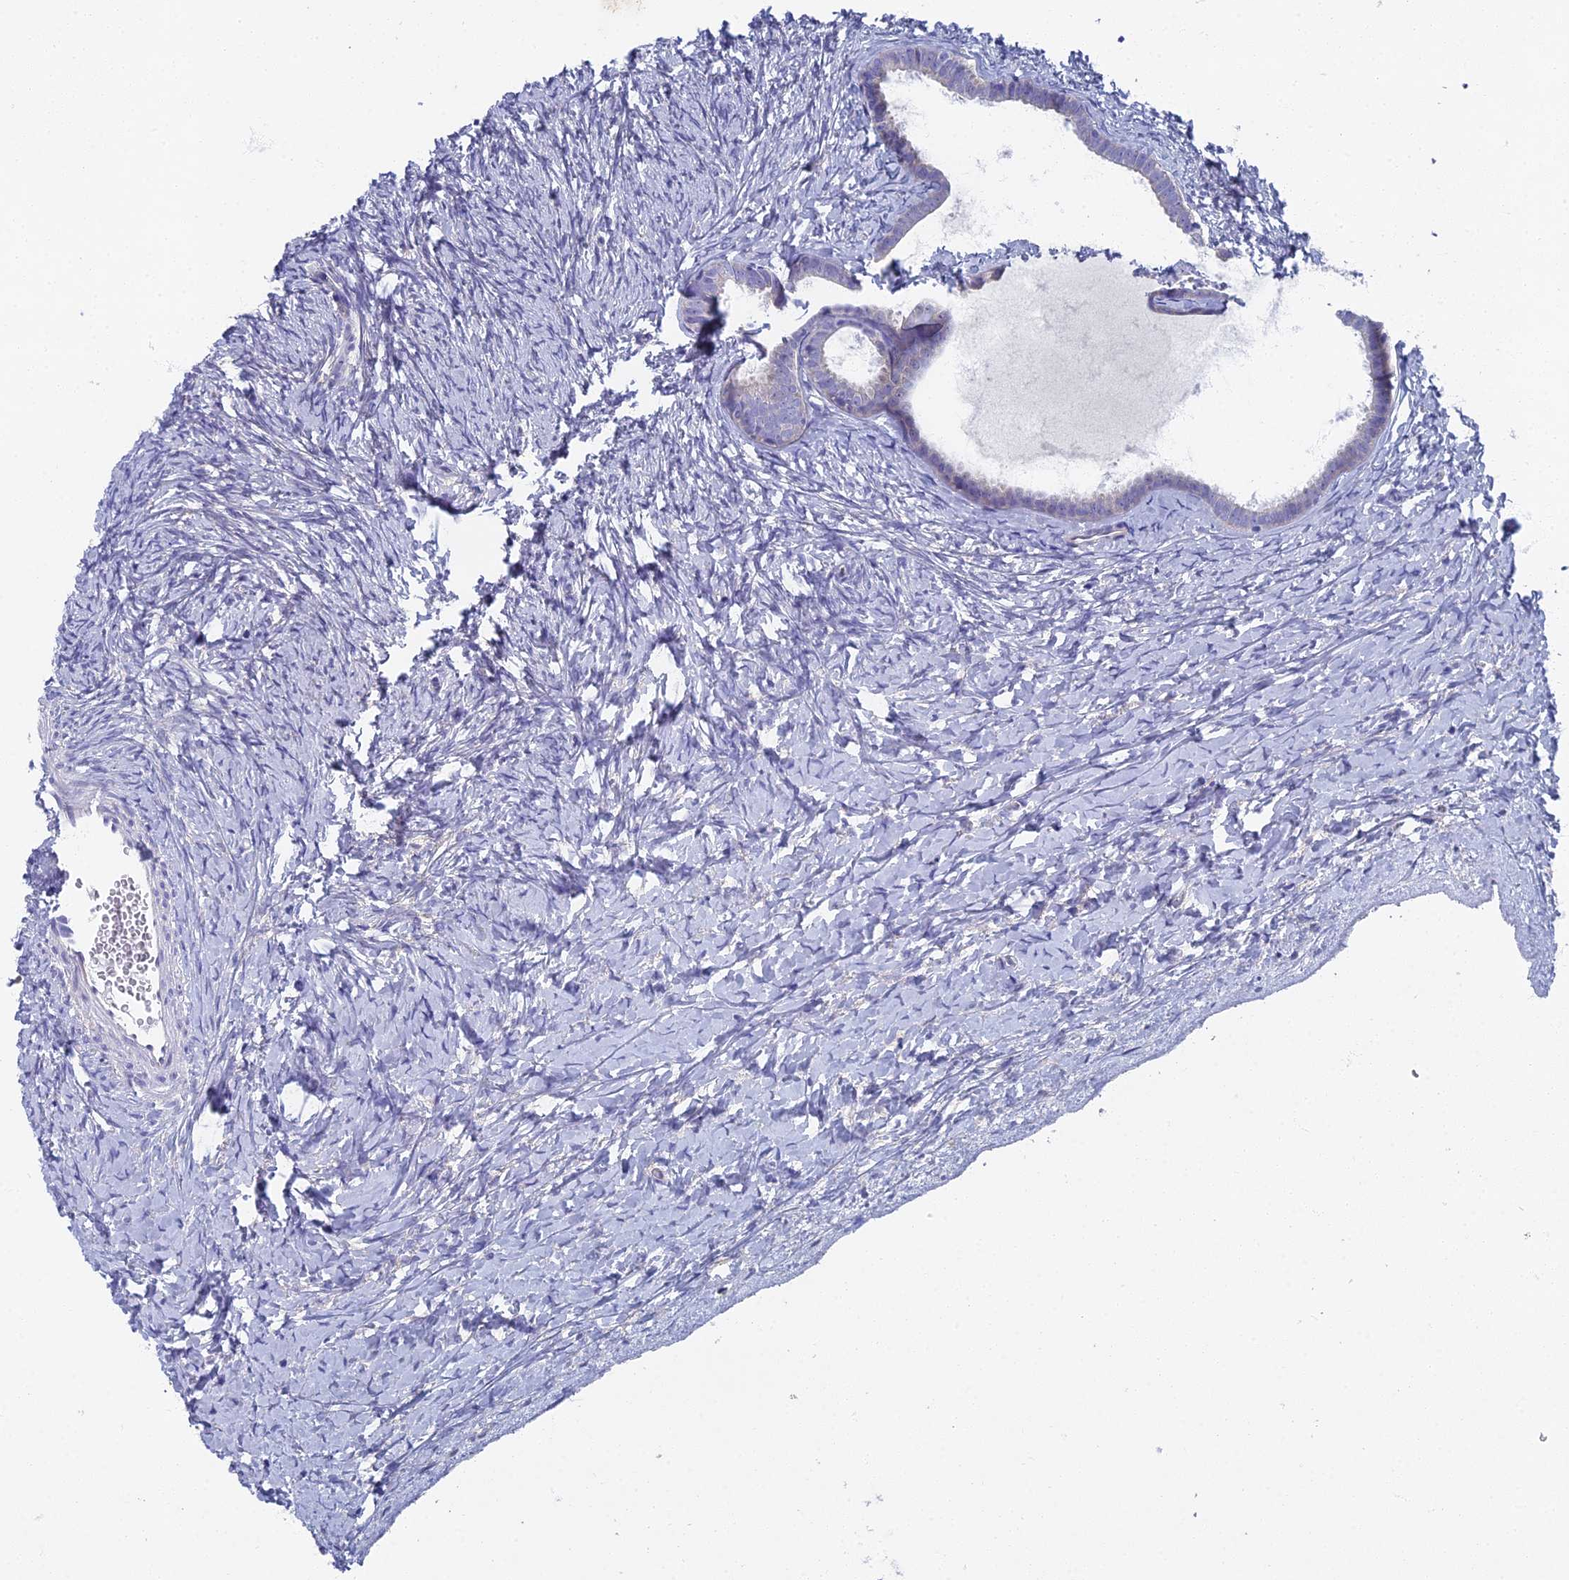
{"staining": {"intensity": "weak", "quantity": "<25%", "location": "cytoplasmic/membranous"}, "tissue": "ovary", "cell_type": "Follicle cells", "image_type": "normal", "snomed": [{"axis": "morphology", "description": "Normal tissue, NOS"}, {"axis": "morphology", "description": "Developmental malformation"}, {"axis": "topography", "description": "Ovary"}], "caption": "This is an immunohistochemistry (IHC) photomicrograph of unremarkable ovary. There is no staining in follicle cells.", "gene": "SPIN4", "patient": {"sex": "female", "age": 39}}